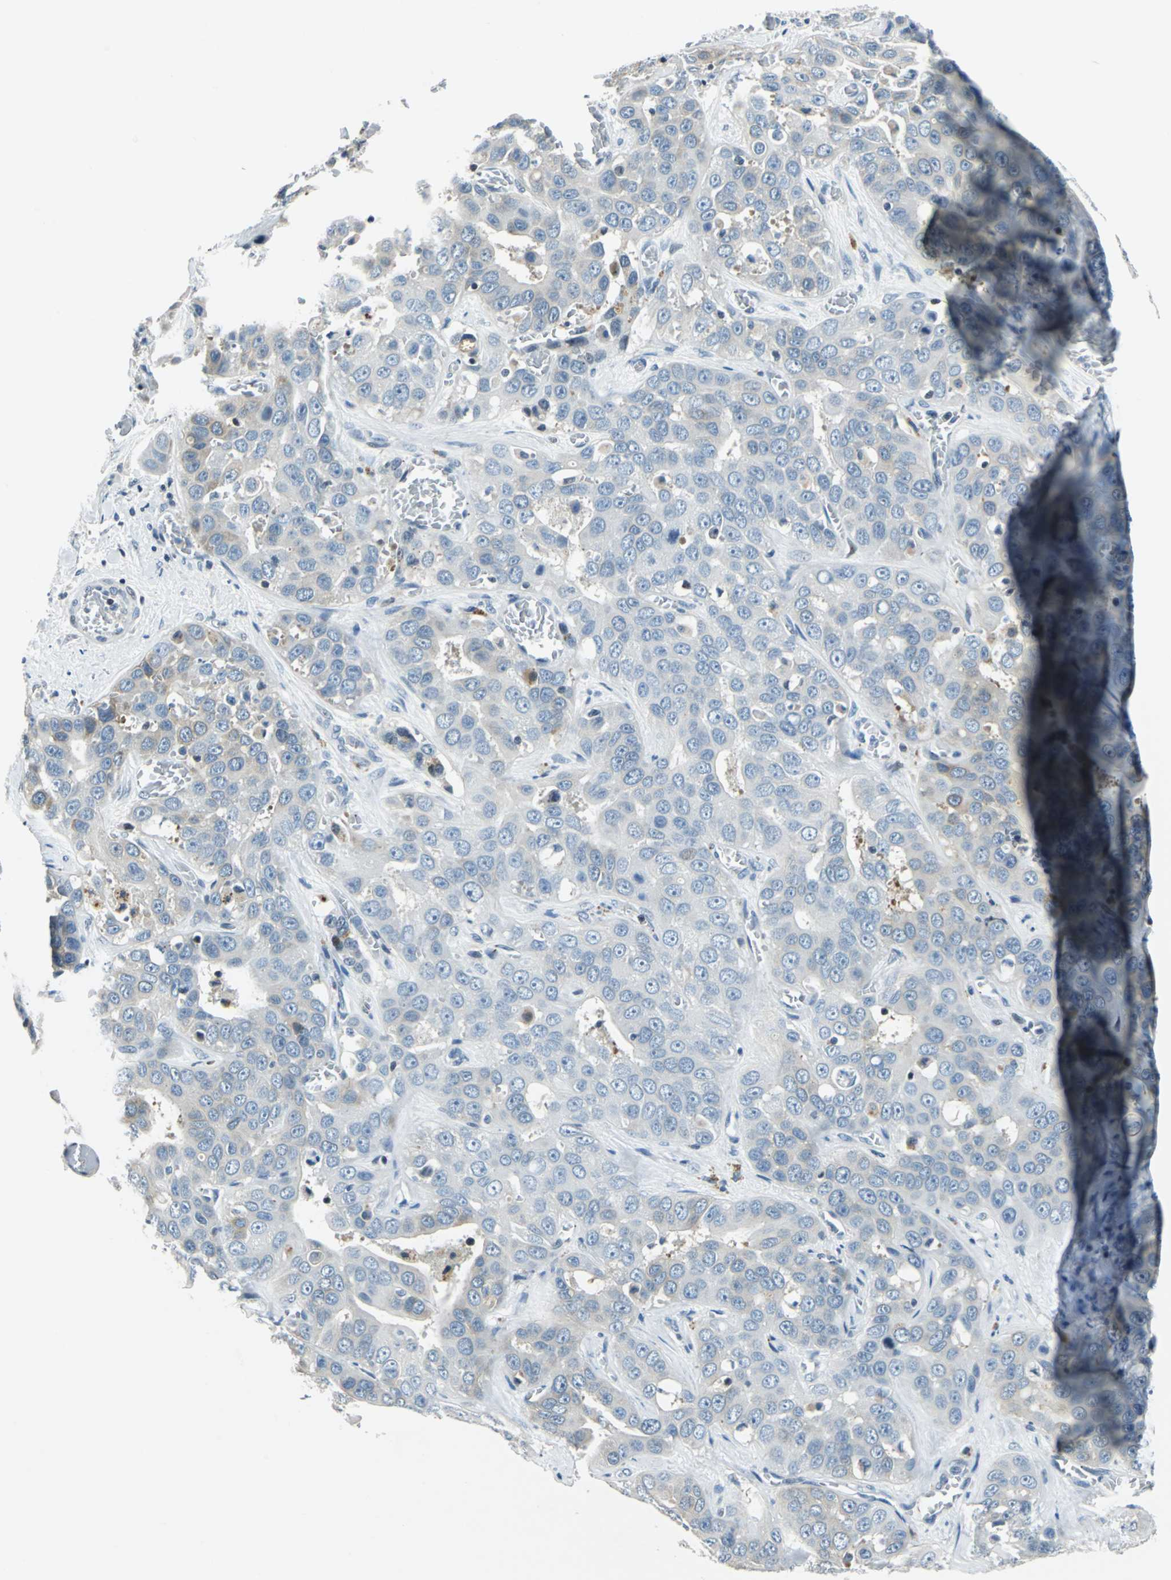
{"staining": {"intensity": "weak", "quantity": "<25%", "location": "cytoplasmic/membranous"}, "tissue": "liver cancer", "cell_type": "Tumor cells", "image_type": "cancer", "snomed": [{"axis": "morphology", "description": "Cholangiocarcinoma"}, {"axis": "topography", "description": "Liver"}], "caption": "Immunohistochemical staining of human liver cancer shows no significant staining in tumor cells. (DAB (3,3'-diaminobenzidine) IHC with hematoxylin counter stain).", "gene": "HCFC2", "patient": {"sex": "female", "age": 52}}